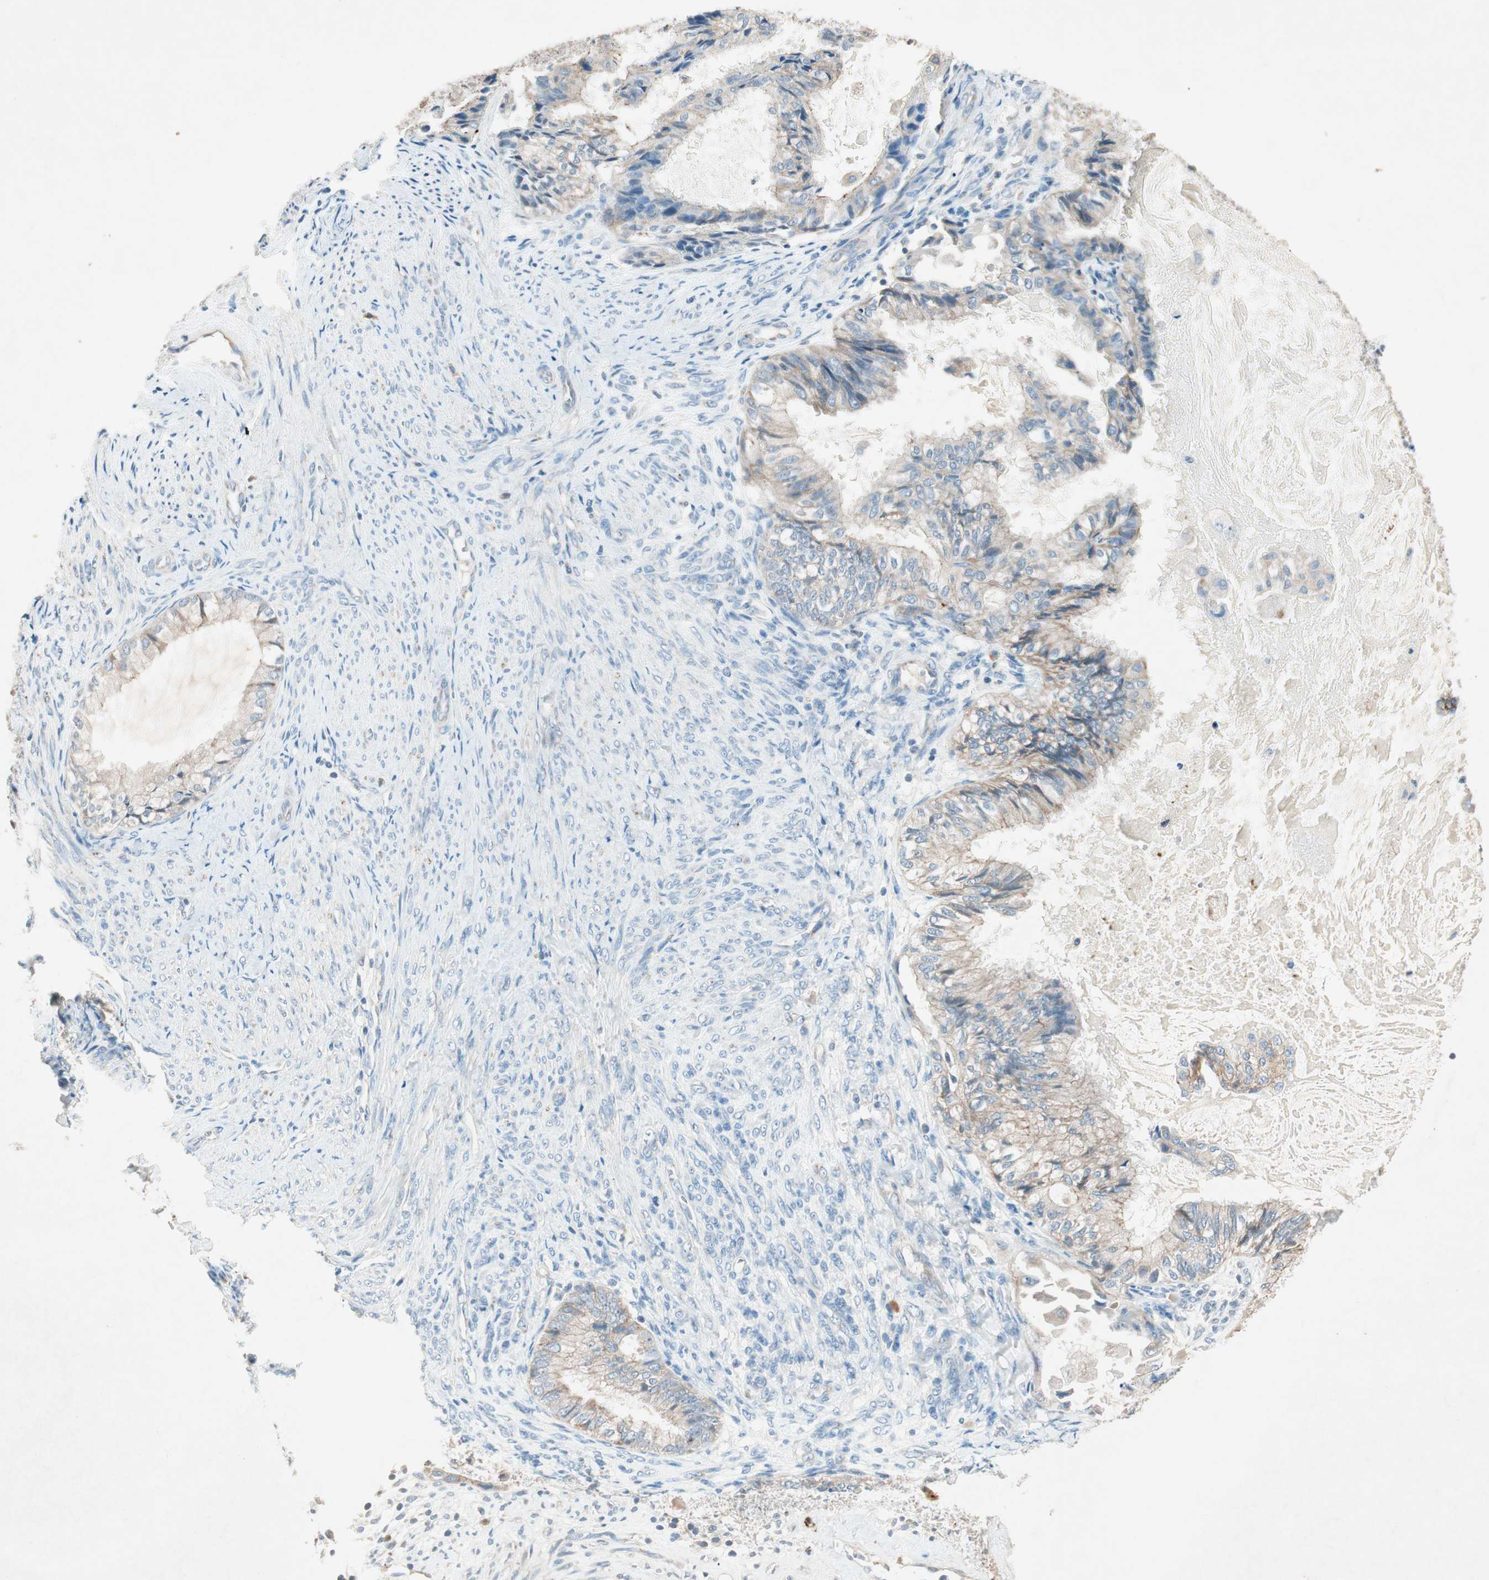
{"staining": {"intensity": "weak", "quantity": "25%-75%", "location": "cytoplasmic/membranous"}, "tissue": "cervical cancer", "cell_type": "Tumor cells", "image_type": "cancer", "snomed": [{"axis": "morphology", "description": "Normal tissue, NOS"}, {"axis": "morphology", "description": "Adenocarcinoma, NOS"}, {"axis": "topography", "description": "Cervix"}, {"axis": "topography", "description": "Endometrium"}], "caption": "Adenocarcinoma (cervical) tissue exhibits weak cytoplasmic/membranous staining in approximately 25%-75% of tumor cells, visualized by immunohistochemistry.", "gene": "NKAIN1", "patient": {"sex": "female", "age": 86}}